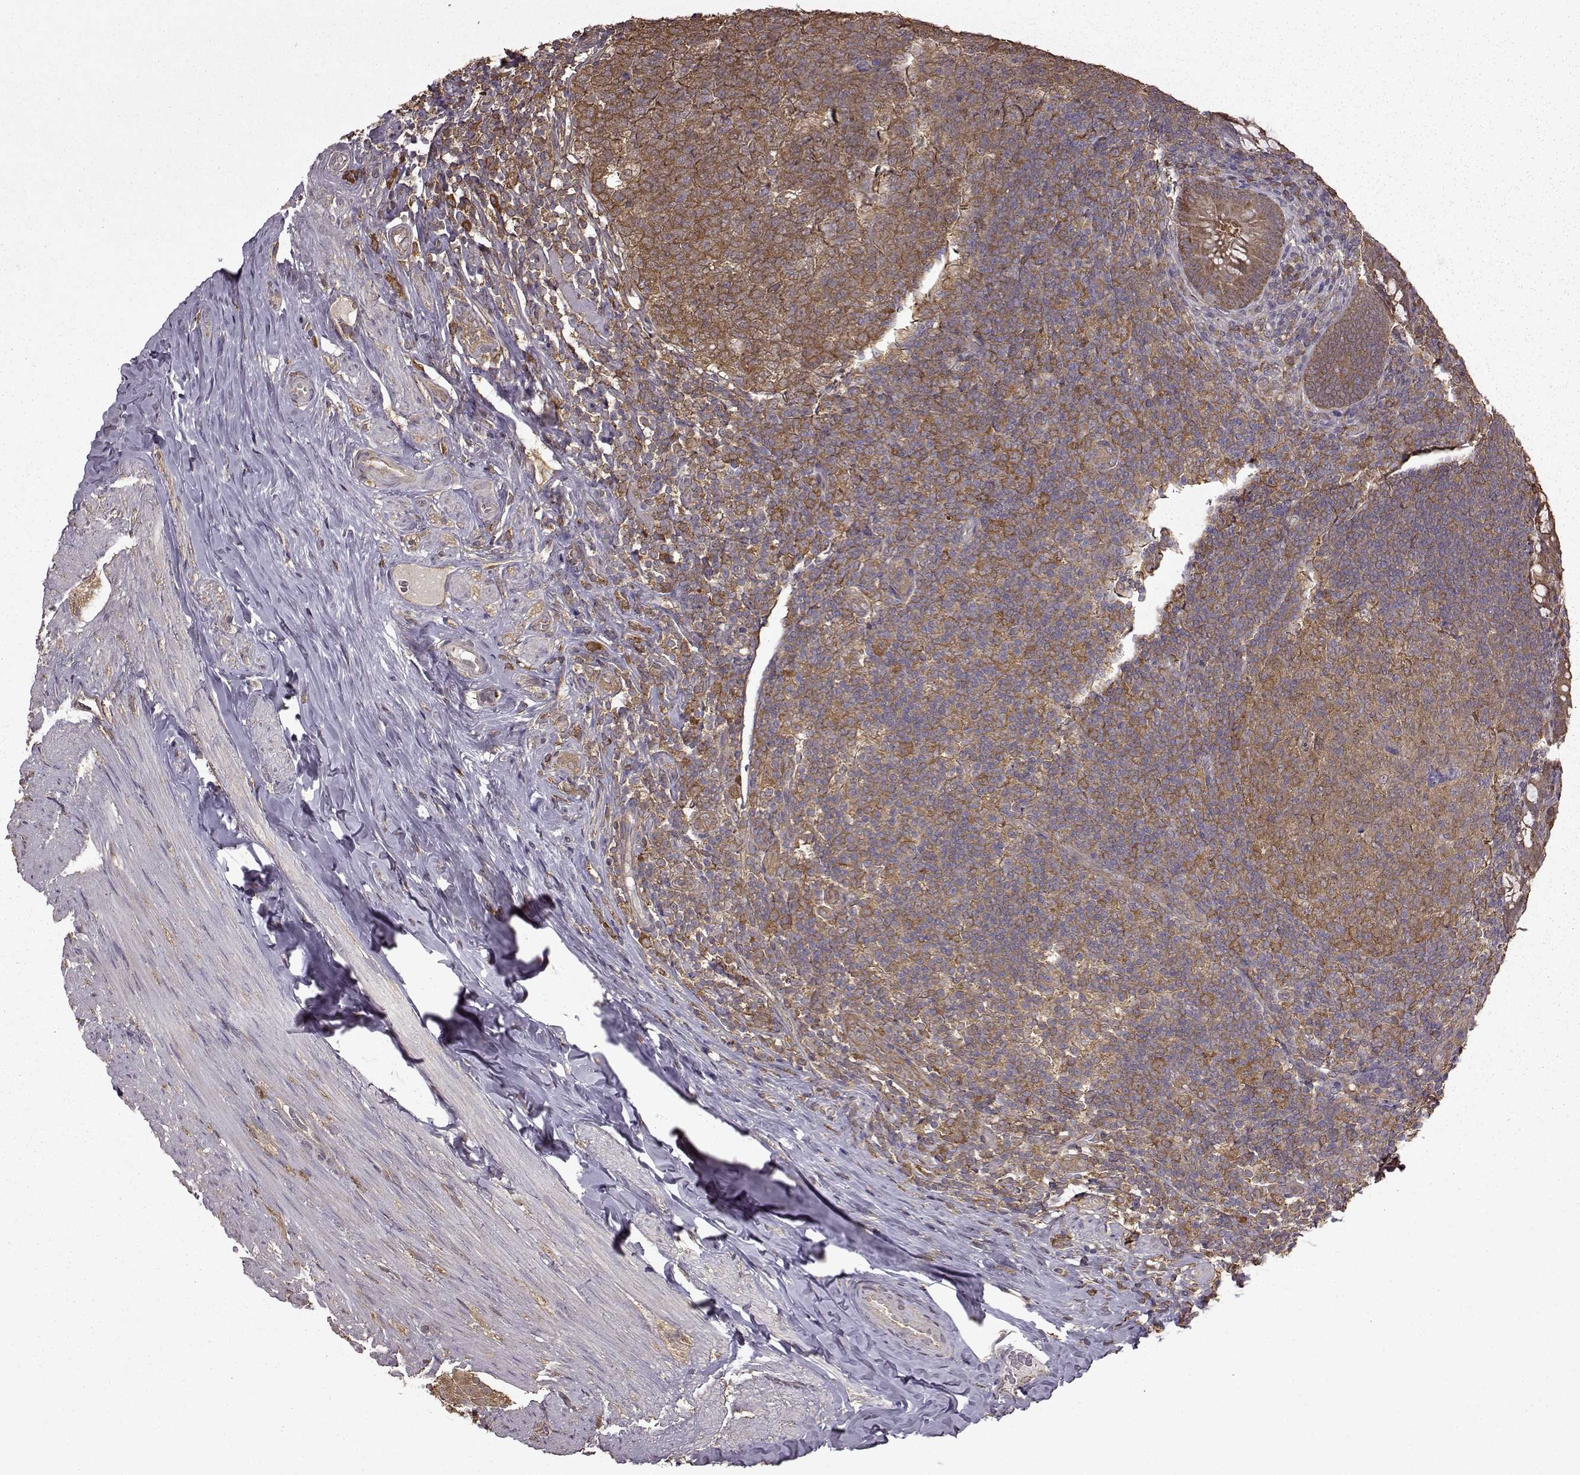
{"staining": {"intensity": "strong", "quantity": "25%-75%", "location": "cytoplasmic/membranous"}, "tissue": "appendix", "cell_type": "Glandular cells", "image_type": "normal", "snomed": [{"axis": "morphology", "description": "Normal tissue, NOS"}, {"axis": "topography", "description": "Appendix"}], "caption": "Strong cytoplasmic/membranous protein staining is appreciated in about 25%-75% of glandular cells in appendix.", "gene": "NME1", "patient": {"sex": "male", "age": 47}}